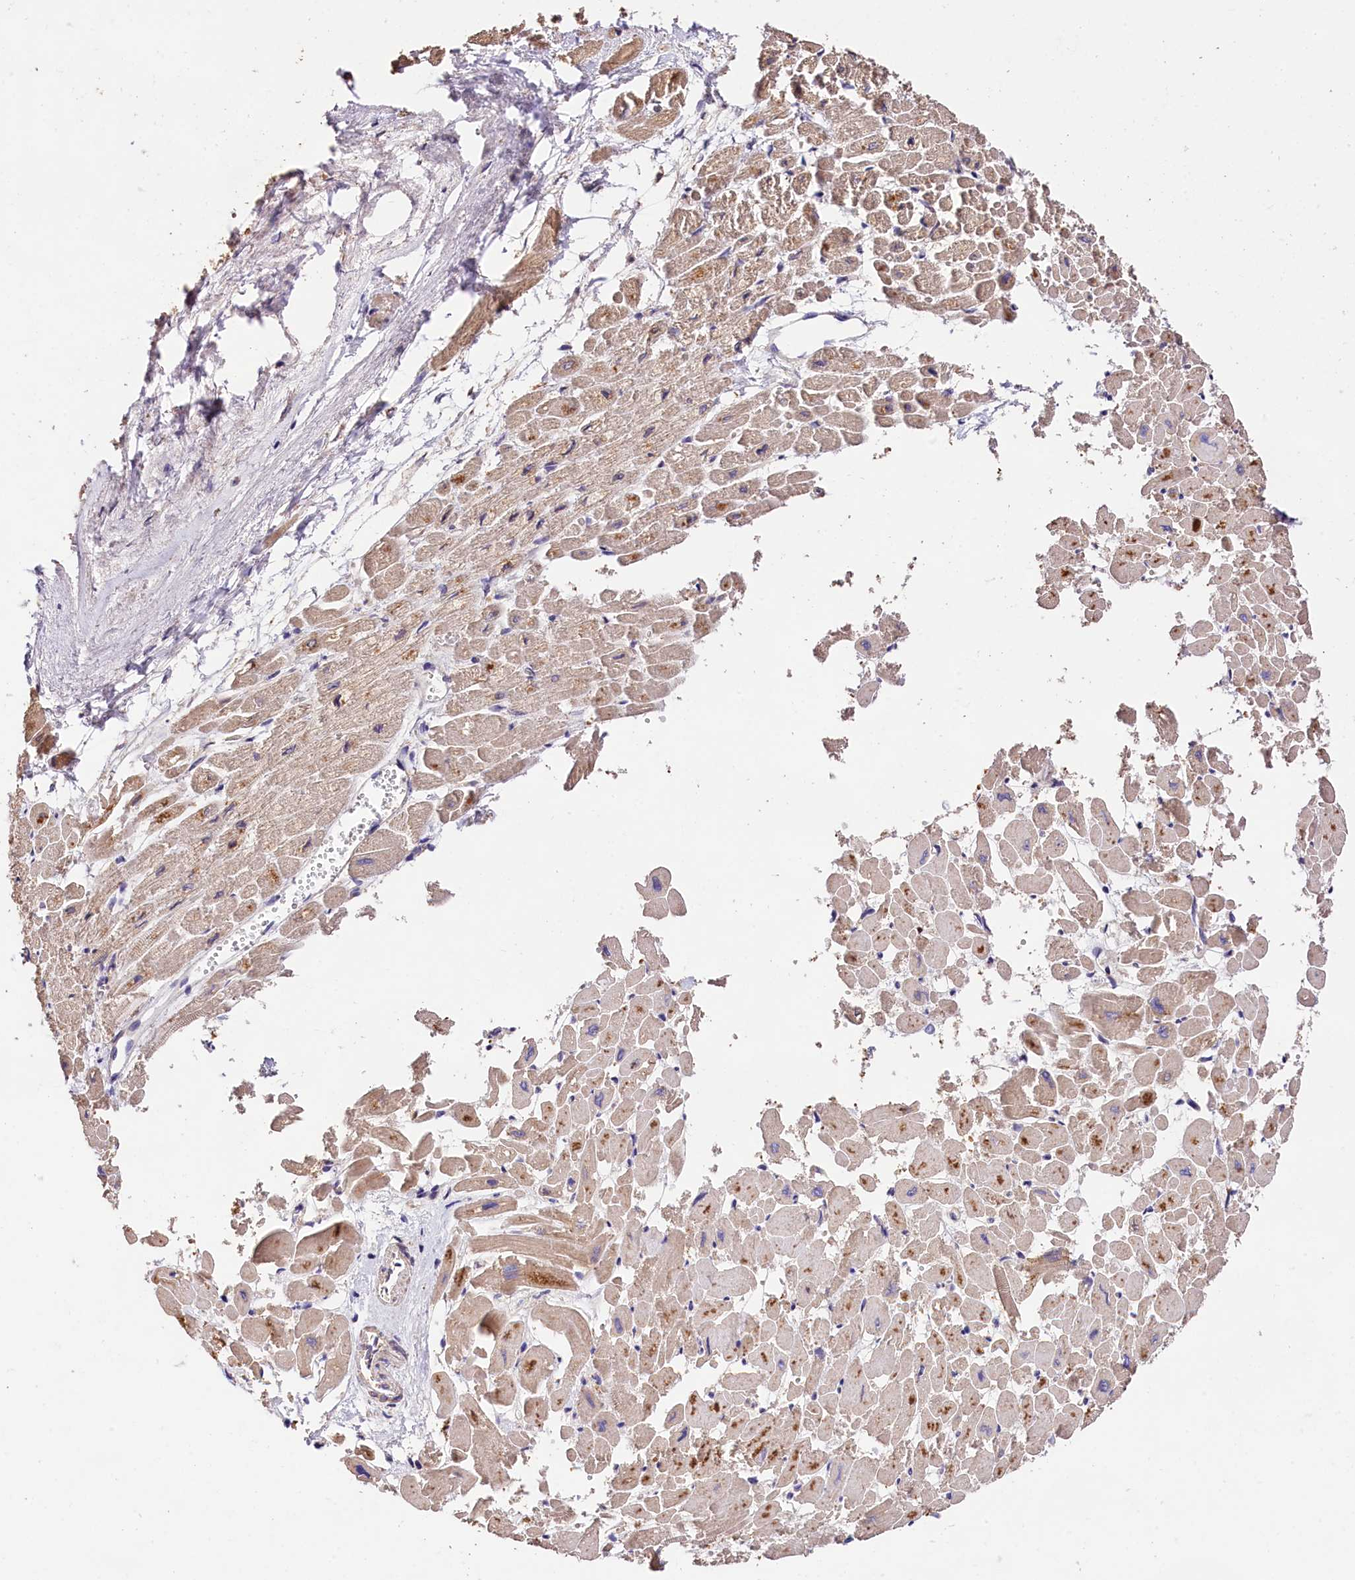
{"staining": {"intensity": "moderate", "quantity": "25%-75%", "location": "cytoplasmic/membranous"}, "tissue": "heart muscle", "cell_type": "Cardiomyocytes", "image_type": "normal", "snomed": [{"axis": "morphology", "description": "Normal tissue, NOS"}, {"axis": "topography", "description": "Heart"}], "caption": "This micrograph reveals immunohistochemistry staining of normal human heart muscle, with medium moderate cytoplasmic/membranous expression in about 25%-75% of cardiomyocytes.", "gene": "OAS3", "patient": {"sex": "male", "age": 54}}